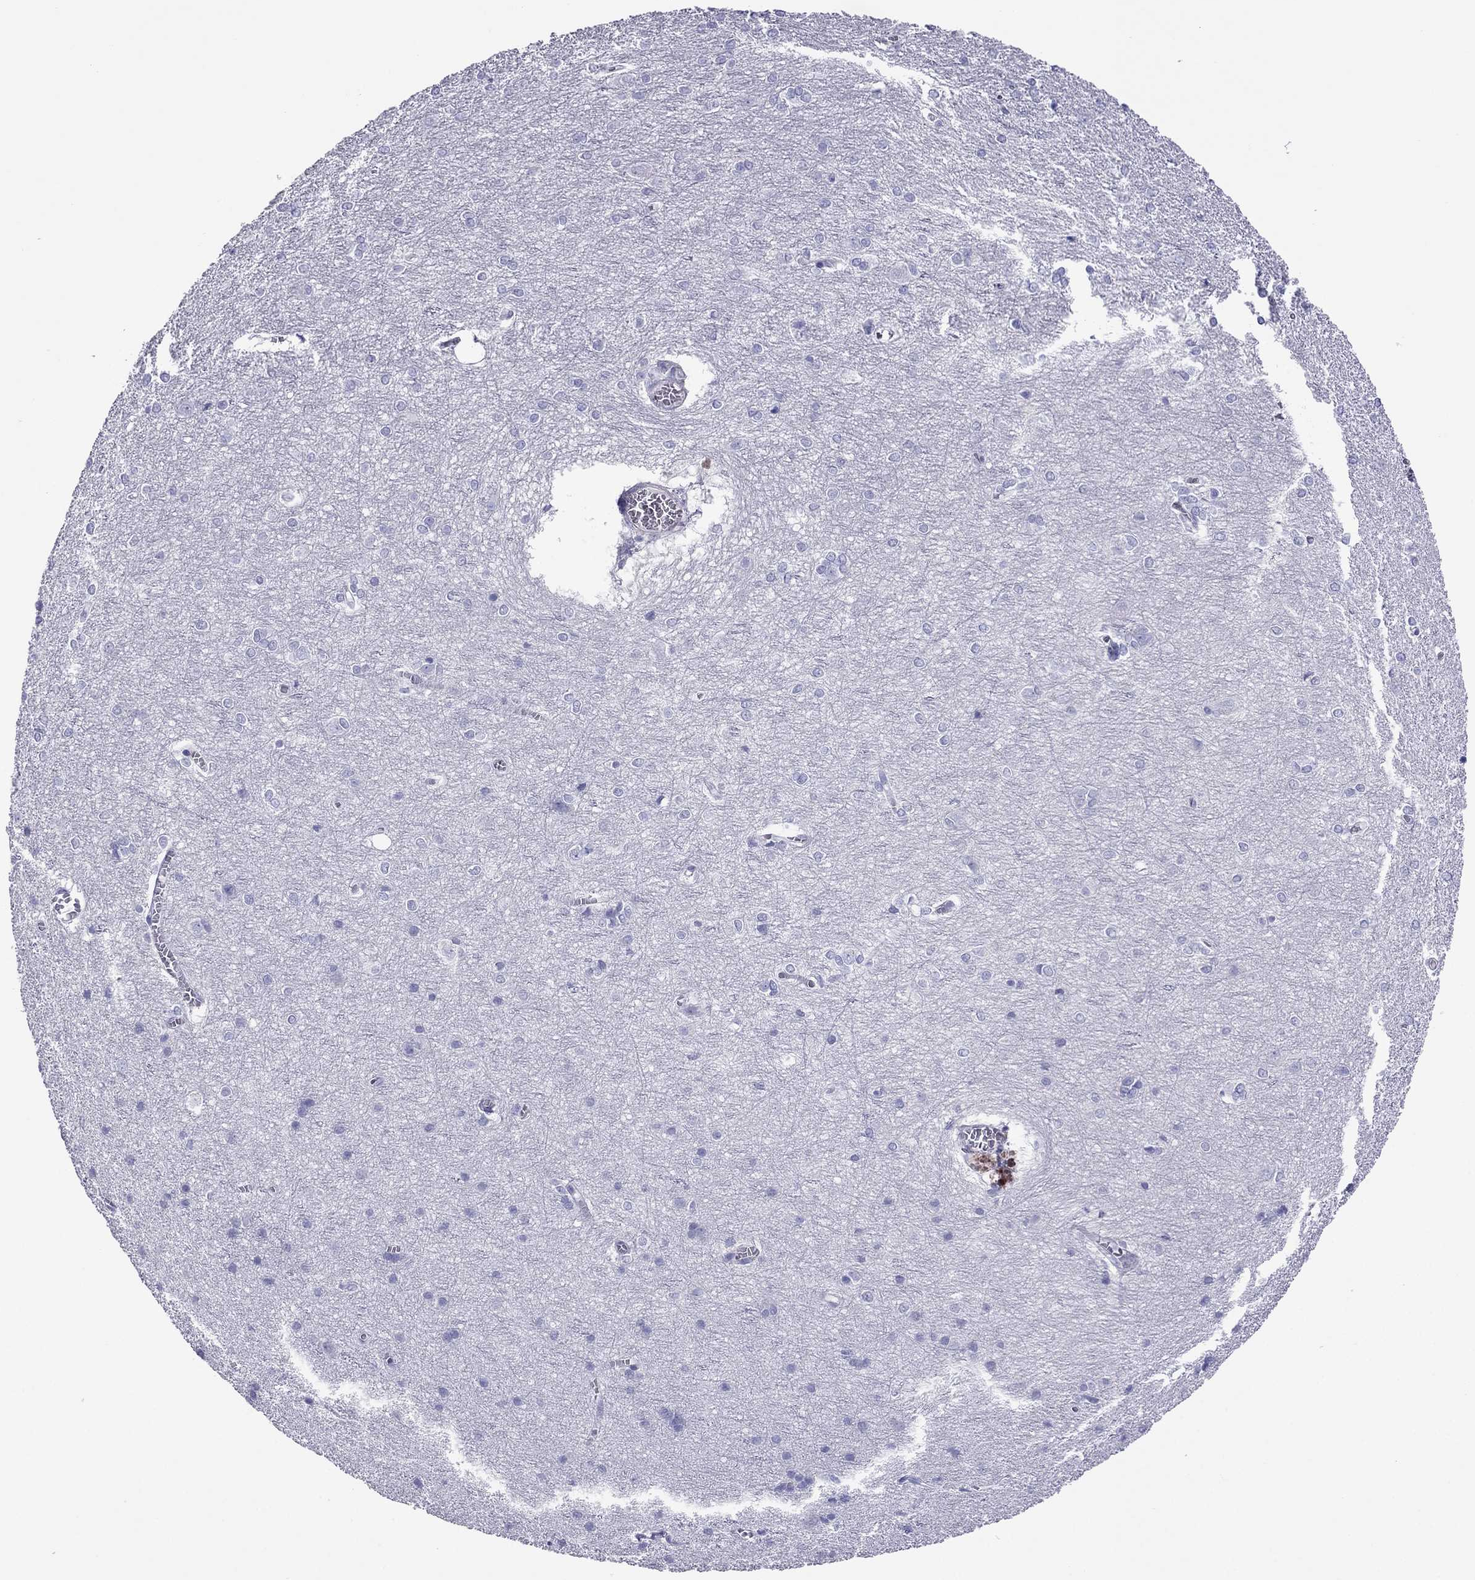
{"staining": {"intensity": "negative", "quantity": "none", "location": "none"}, "tissue": "cerebral cortex", "cell_type": "Endothelial cells", "image_type": "normal", "snomed": [{"axis": "morphology", "description": "Normal tissue, NOS"}, {"axis": "topography", "description": "Cerebral cortex"}], "caption": "DAB (3,3'-diaminobenzidine) immunohistochemical staining of normal cerebral cortex shows no significant expression in endothelial cells. The staining is performed using DAB (3,3'-diaminobenzidine) brown chromogen with nuclei counter-stained in using hematoxylin.", "gene": "MYL11", "patient": {"sex": "male", "age": 37}}